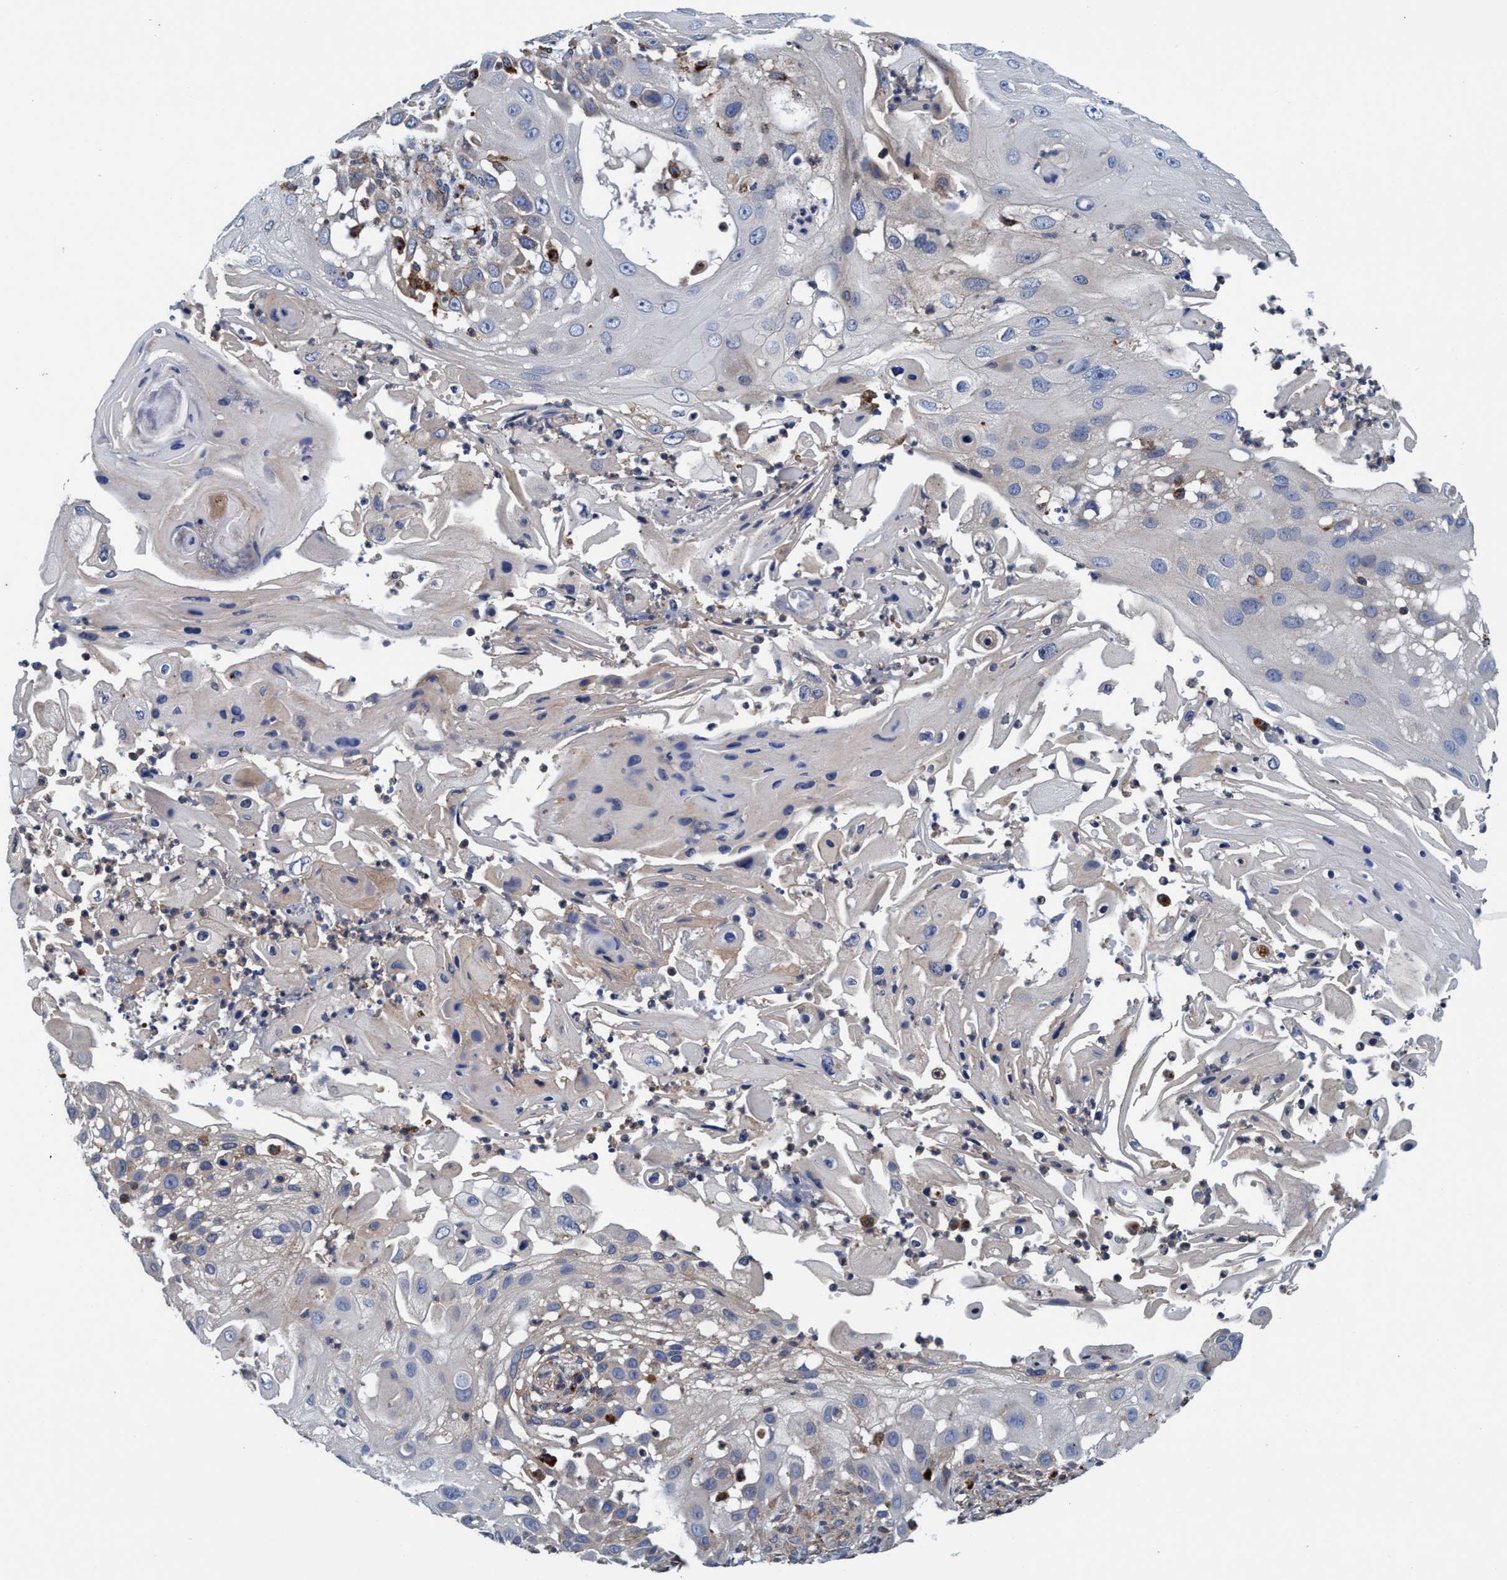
{"staining": {"intensity": "weak", "quantity": "<25%", "location": "cytoplasmic/membranous"}, "tissue": "skin cancer", "cell_type": "Tumor cells", "image_type": "cancer", "snomed": [{"axis": "morphology", "description": "Squamous cell carcinoma, NOS"}, {"axis": "topography", "description": "Skin"}], "caption": "Immunohistochemistry (IHC) image of neoplastic tissue: skin cancer stained with DAB (3,3'-diaminobenzidine) reveals no significant protein expression in tumor cells.", "gene": "ENDOG", "patient": {"sex": "female", "age": 44}}